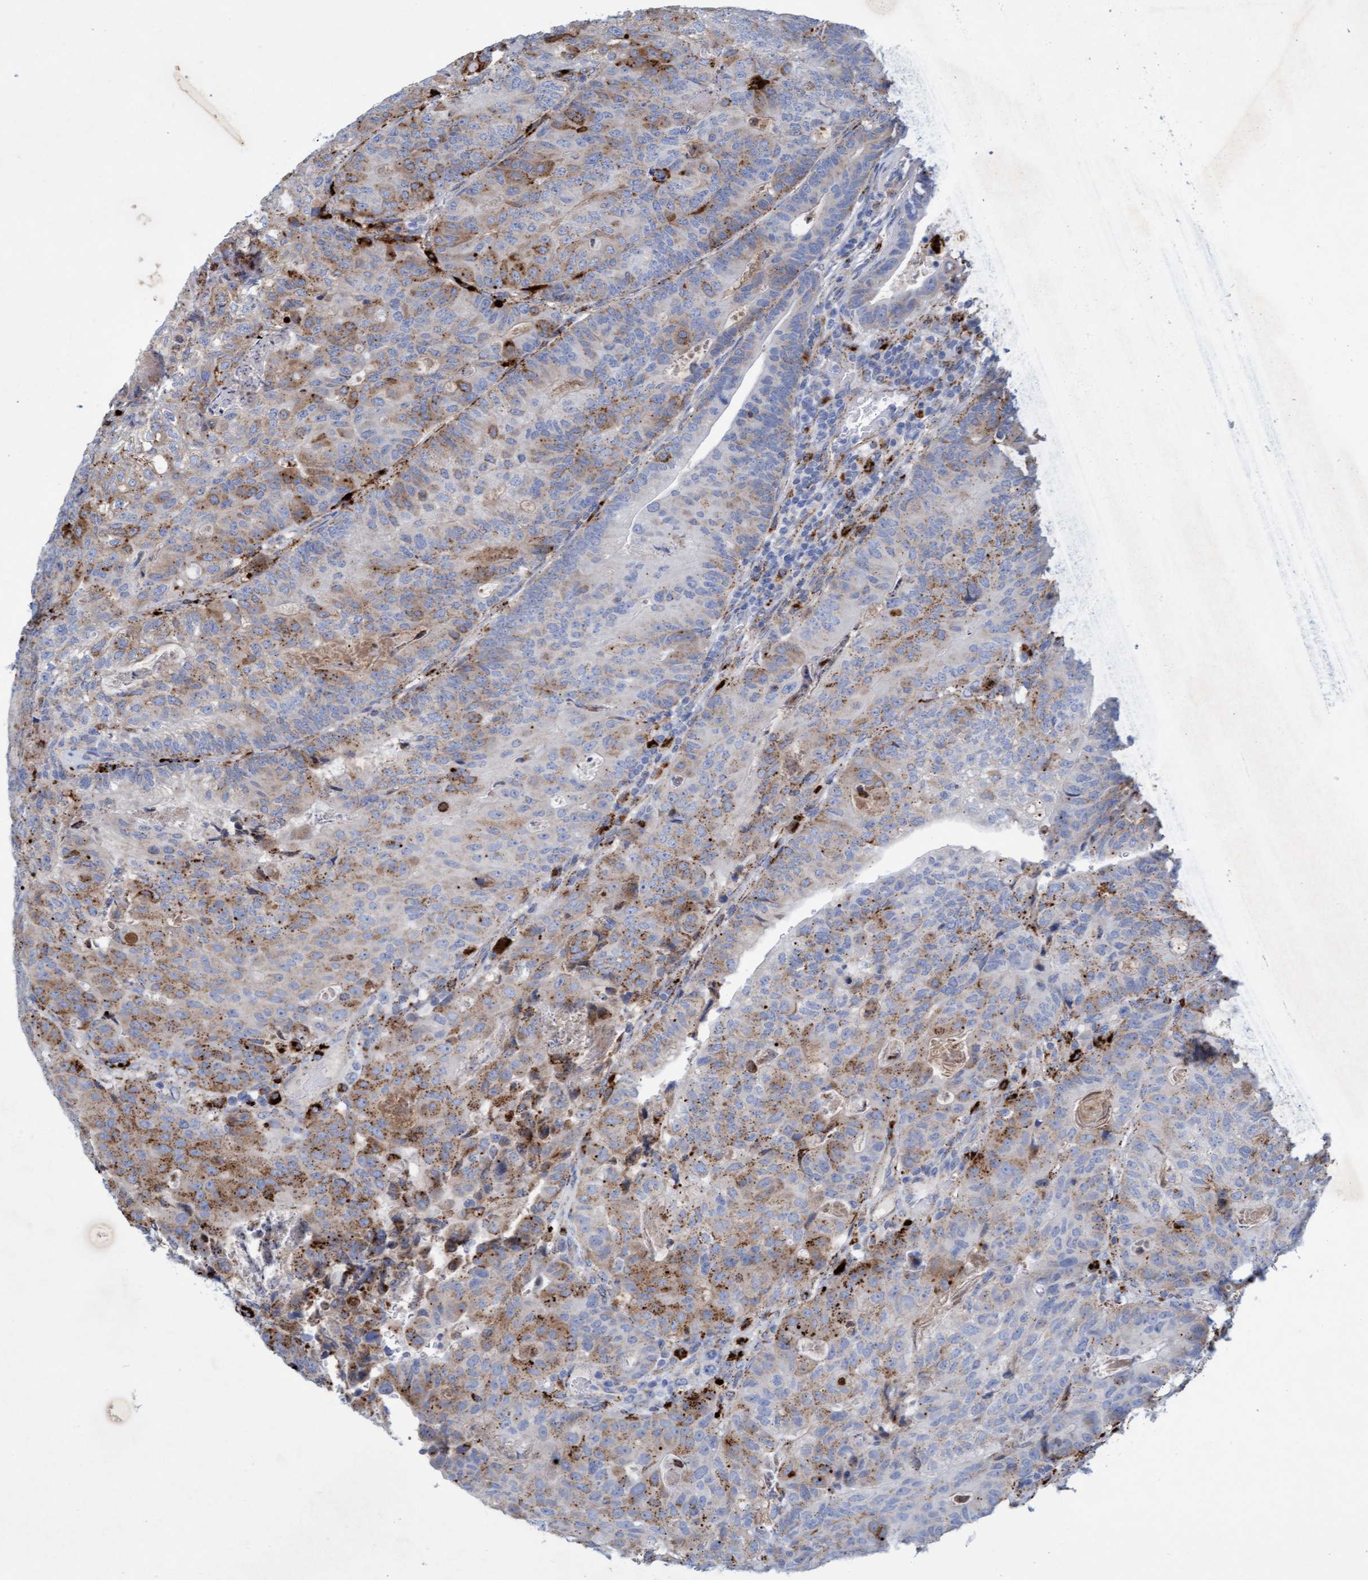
{"staining": {"intensity": "moderate", "quantity": "25%-75%", "location": "cytoplasmic/membranous"}, "tissue": "colorectal cancer", "cell_type": "Tumor cells", "image_type": "cancer", "snomed": [{"axis": "morphology", "description": "Adenocarcinoma, NOS"}, {"axis": "topography", "description": "Colon"}], "caption": "Immunohistochemical staining of adenocarcinoma (colorectal) reveals medium levels of moderate cytoplasmic/membranous protein staining in about 25%-75% of tumor cells. (brown staining indicates protein expression, while blue staining denotes nuclei).", "gene": "SGSH", "patient": {"sex": "female", "age": 67}}